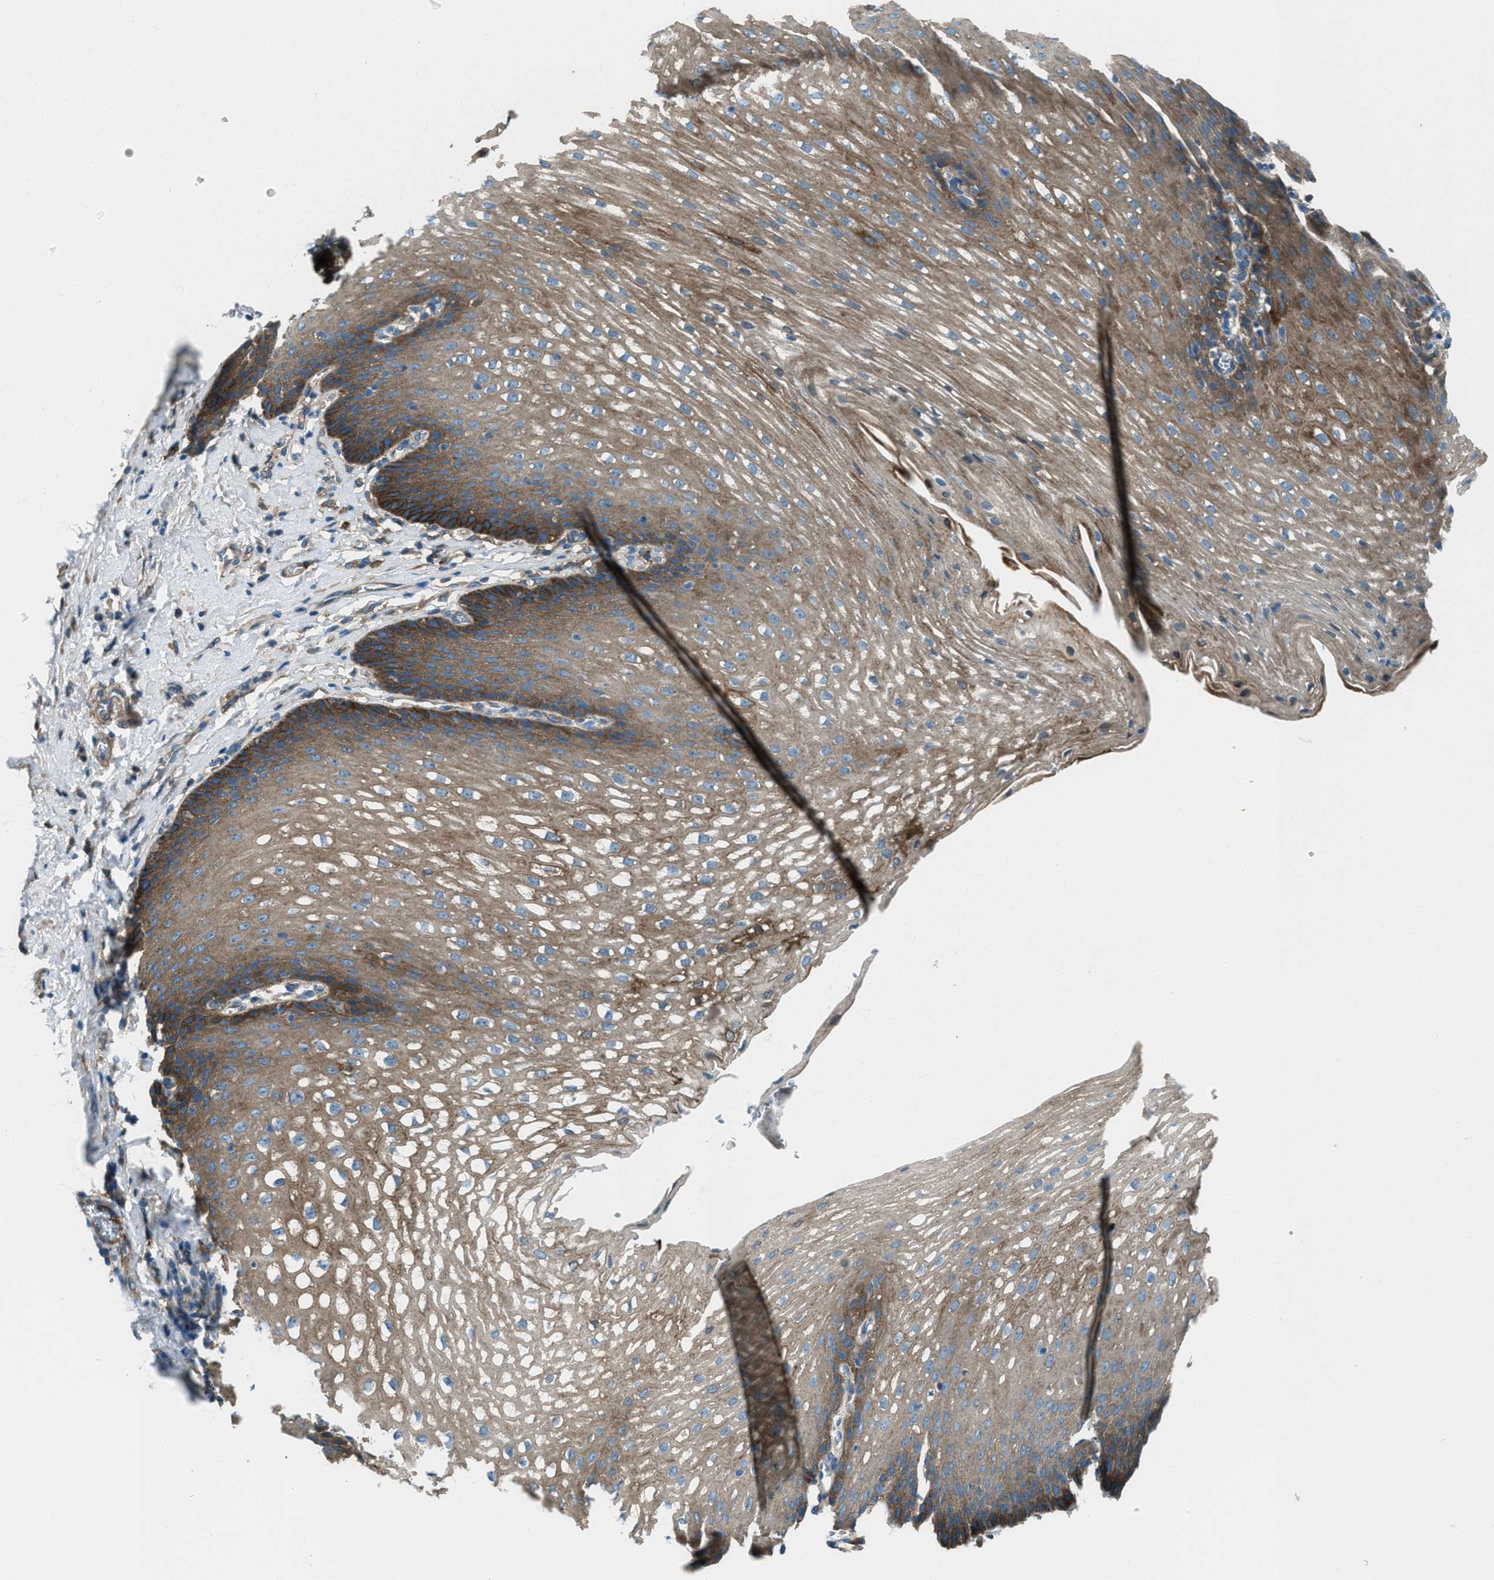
{"staining": {"intensity": "moderate", "quantity": ">75%", "location": "cytoplasmic/membranous"}, "tissue": "esophagus", "cell_type": "Squamous epithelial cells", "image_type": "normal", "snomed": [{"axis": "morphology", "description": "Normal tissue, NOS"}, {"axis": "topography", "description": "Esophagus"}], "caption": "Approximately >75% of squamous epithelial cells in unremarkable esophagus demonstrate moderate cytoplasmic/membranous protein positivity as visualized by brown immunohistochemical staining.", "gene": "SVIL", "patient": {"sex": "male", "age": 48}}